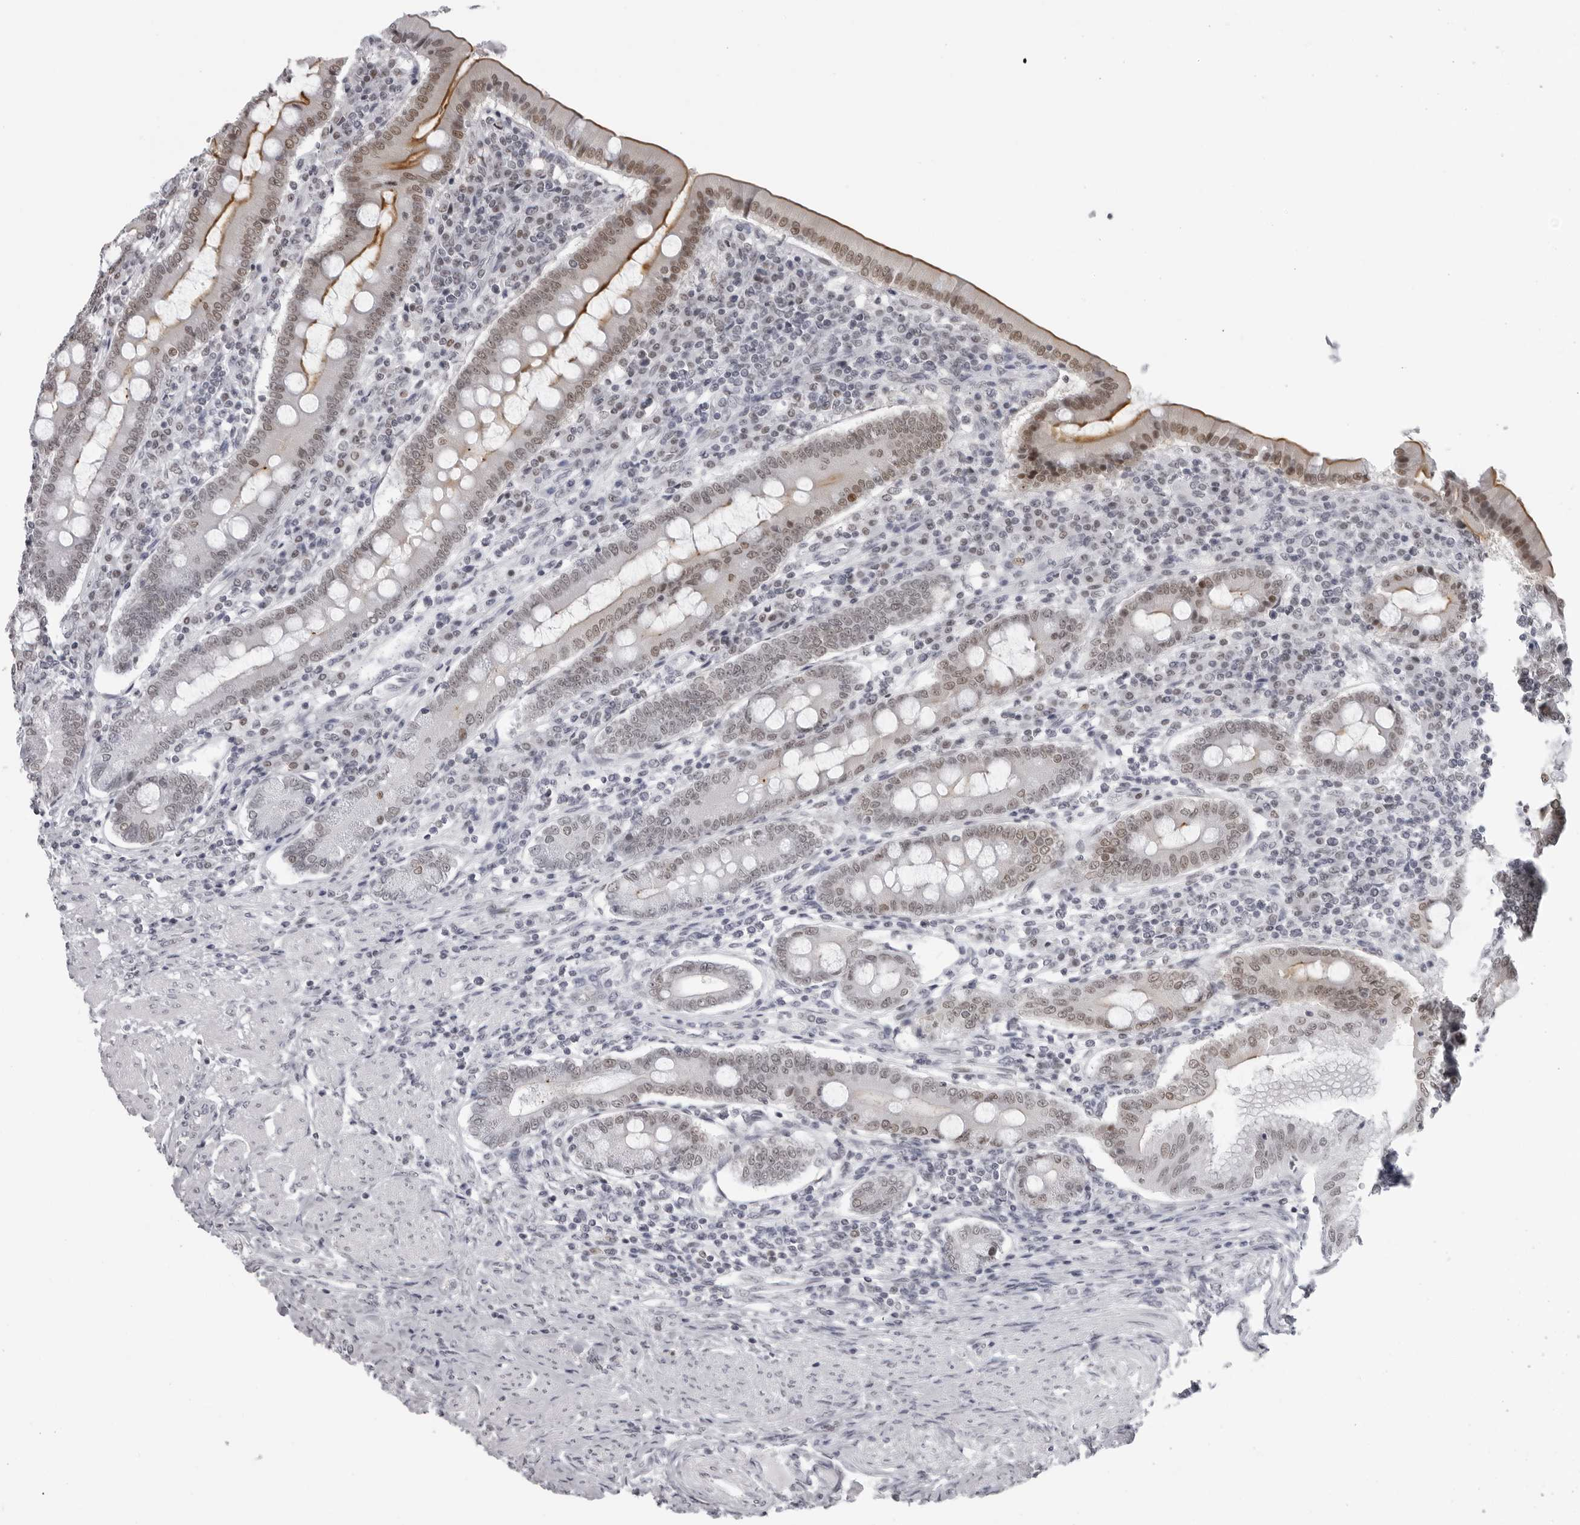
{"staining": {"intensity": "strong", "quantity": ">75%", "location": "cytoplasmic/membranous,nuclear"}, "tissue": "duodenum", "cell_type": "Glandular cells", "image_type": "normal", "snomed": [{"axis": "morphology", "description": "Normal tissue, NOS"}, {"axis": "morphology", "description": "Adenocarcinoma, NOS"}, {"axis": "topography", "description": "Pancreas"}, {"axis": "topography", "description": "Duodenum"}], "caption": "Strong cytoplasmic/membranous,nuclear positivity for a protein is present in about >75% of glandular cells of benign duodenum using immunohistochemistry (IHC).", "gene": "ESPN", "patient": {"sex": "male", "age": 50}}